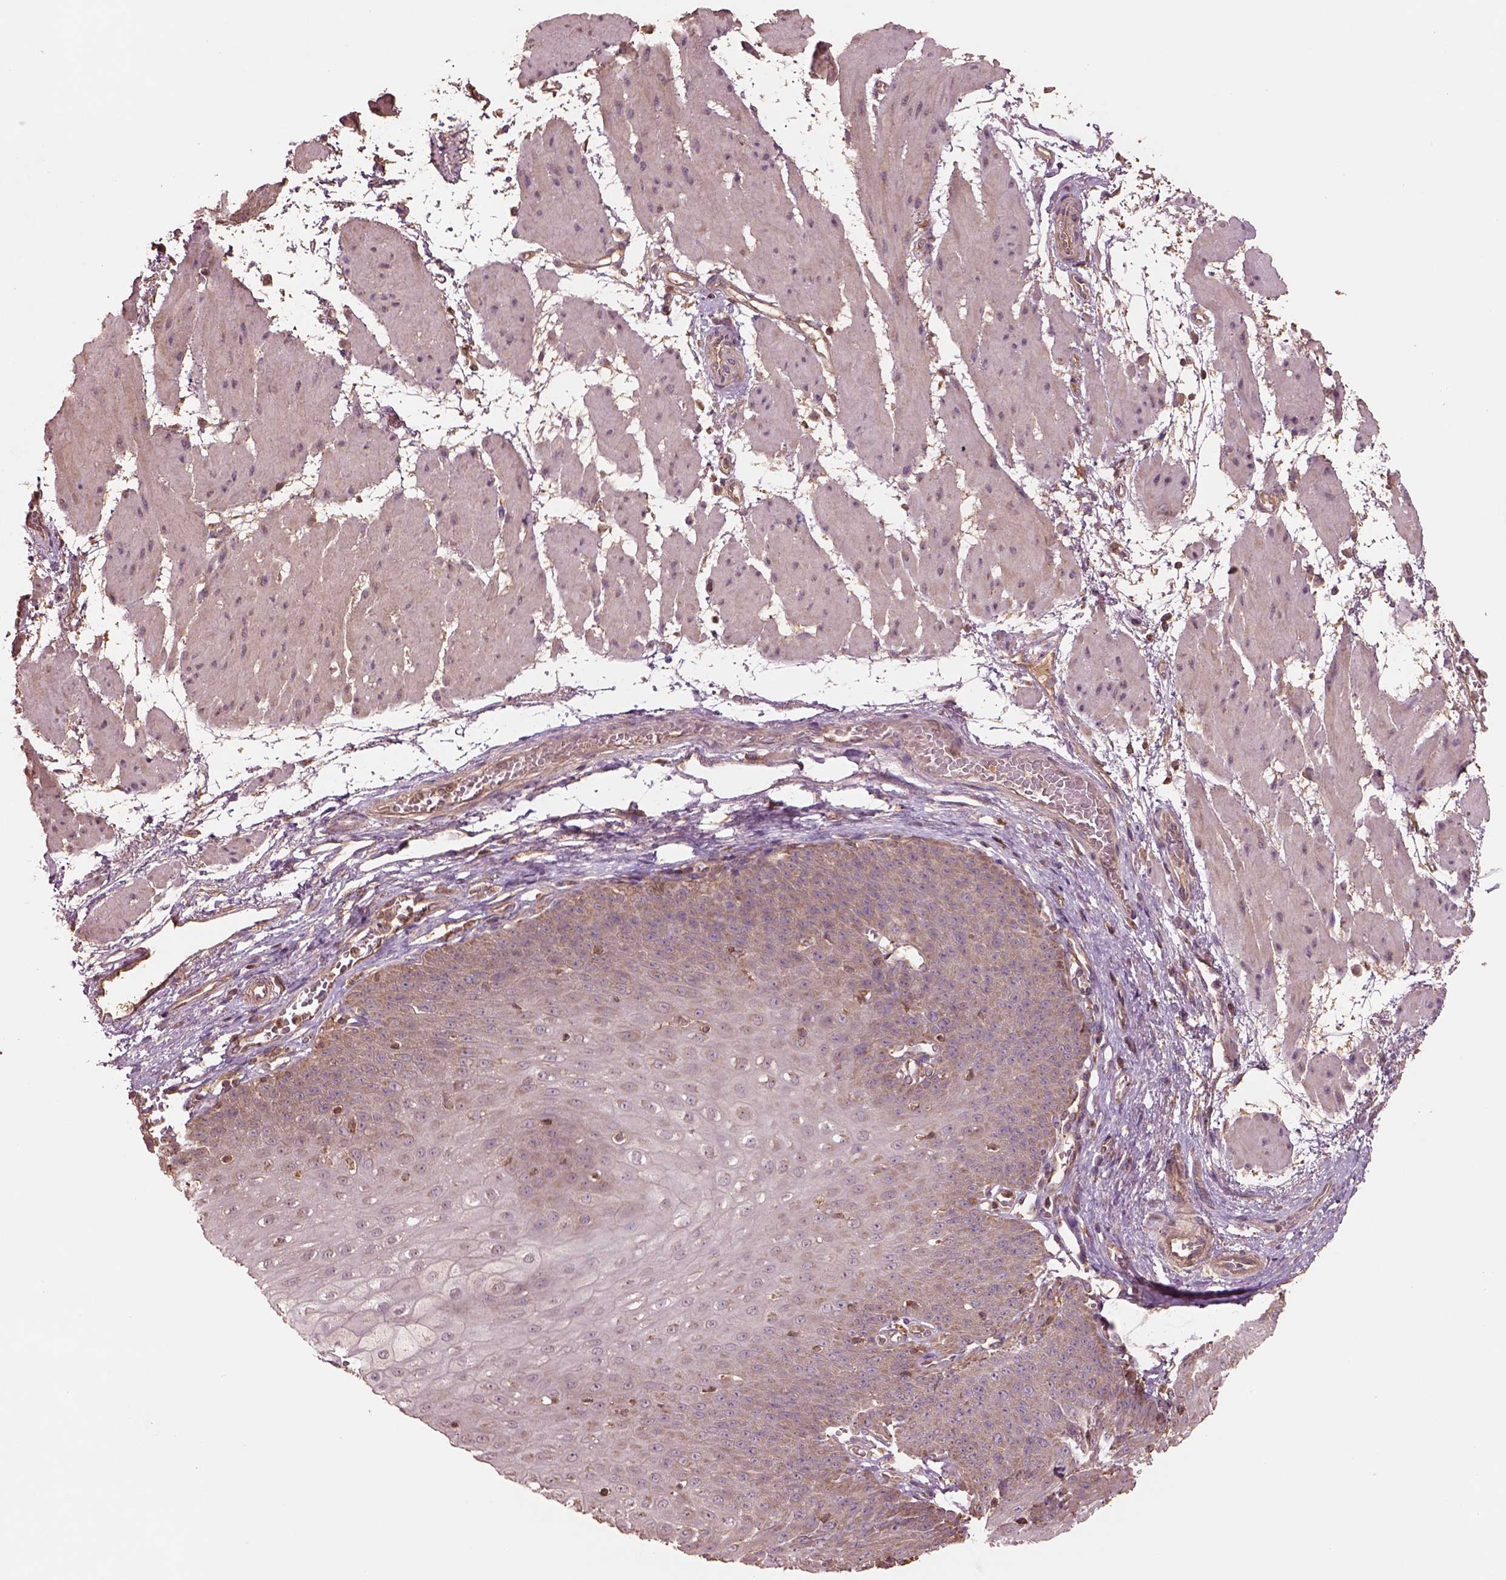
{"staining": {"intensity": "weak", "quantity": "<25%", "location": "cytoplasmic/membranous"}, "tissue": "esophagus", "cell_type": "Squamous epithelial cells", "image_type": "normal", "snomed": [{"axis": "morphology", "description": "Normal tissue, NOS"}, {"axis": "topography", "description": "Esophagus"}], "caption": "High power microscopy photomicrograph of an immunohistochemistry (IHC) photomicrograph of normal esophagus, revealing no significant staining in squamous epithelial cells. Nuclei are stained in blue.", "gene": "TRADD", "patient": {"sex": "male", "age": 71}}